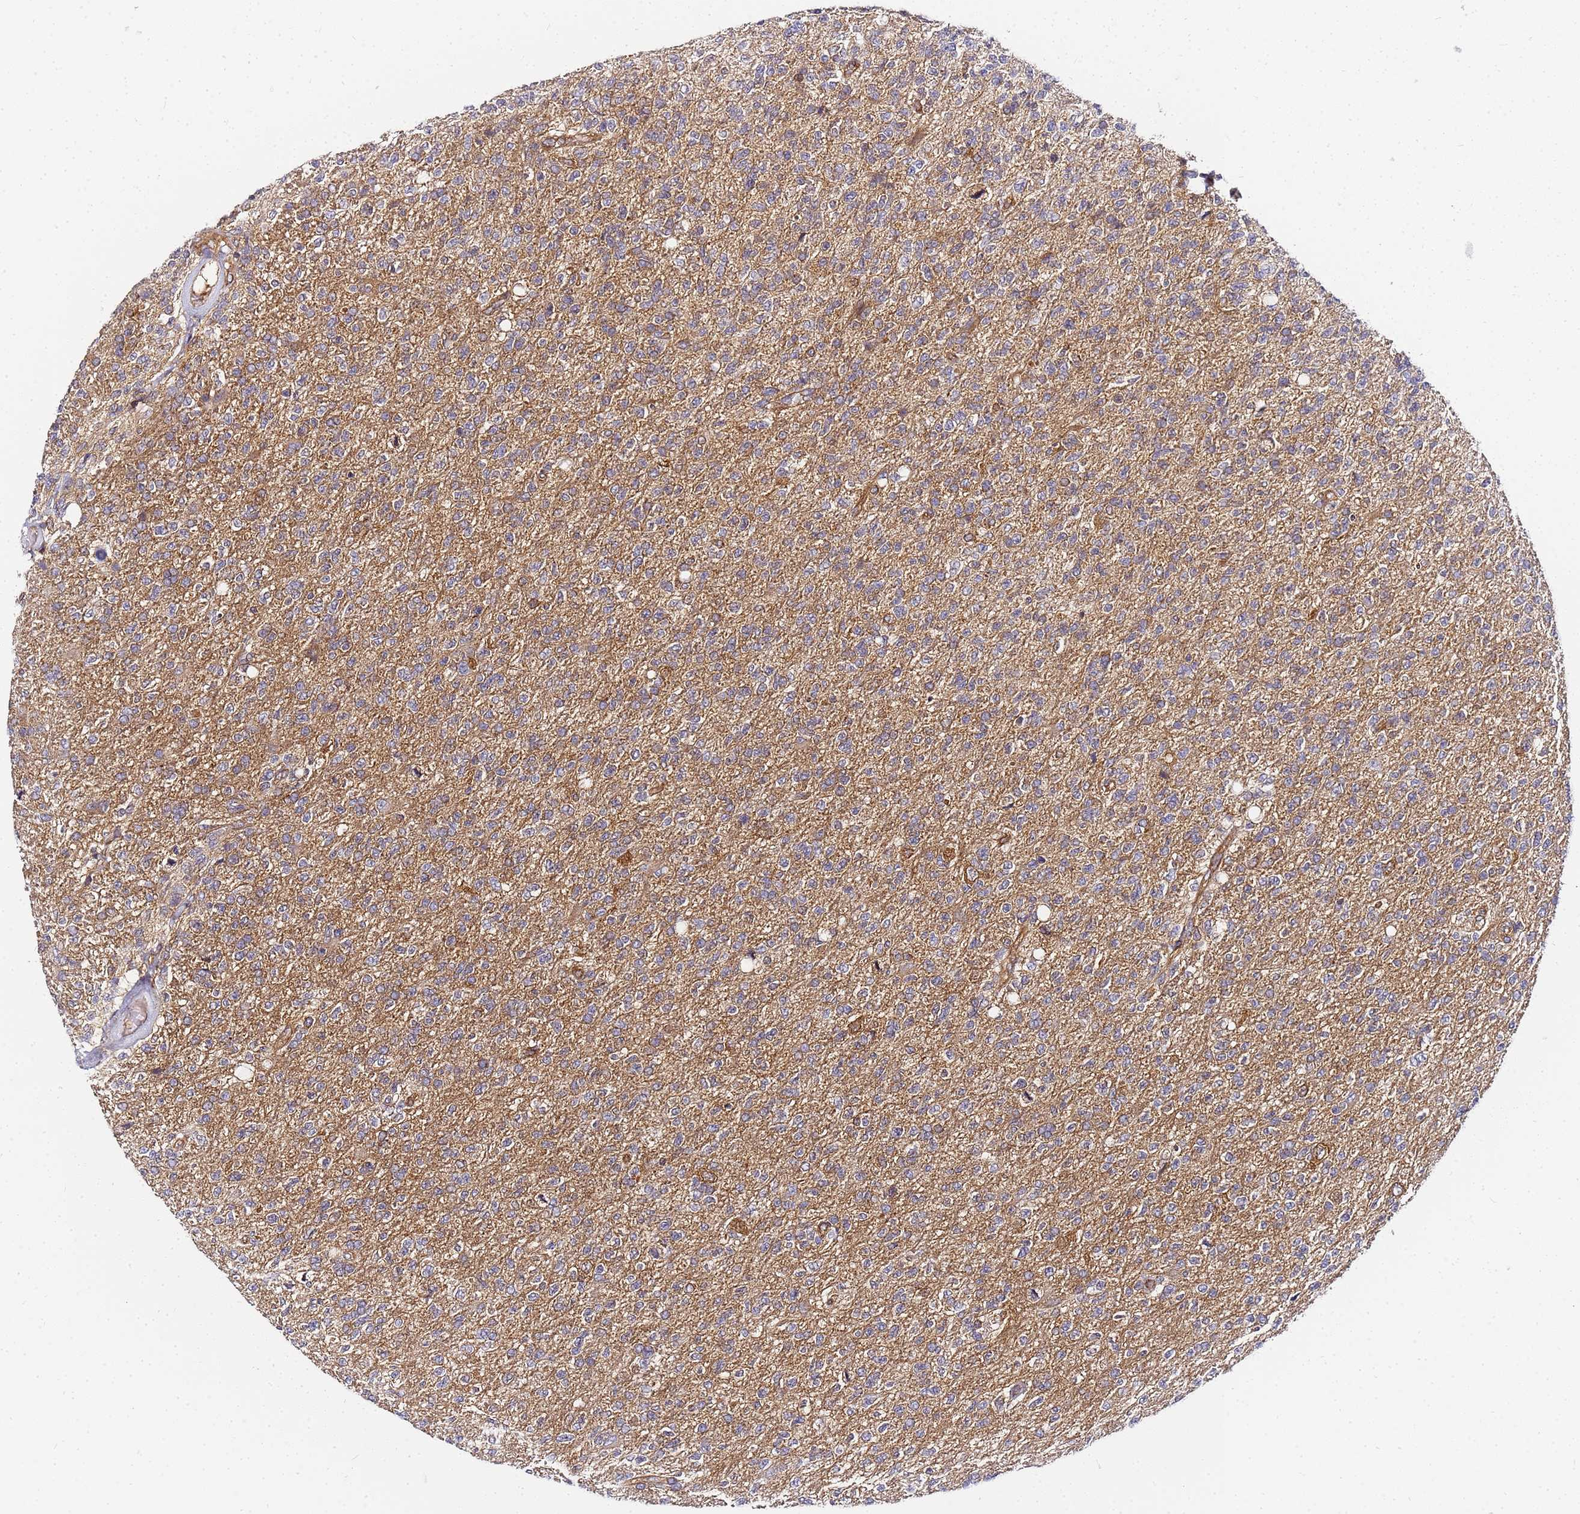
{"staining": {"intensity": "weak", "quantity": "<25%", "location": "cytoplasmic/membranous"}, "tissue": "glioma", "cell_type": "Tumor cells", "image_type": "cancer", "snomed": [{"axis": "morphology", "description": "Glioma, malignant, High grade"}, {"axis": "topography", "description": "Brain"}], "caption": "Immunohistochemistry photomicrograph of human malignant high-grade glioma stained for a protein (brown), which shows no staining in tumor cells.", "gene": "CHM", "patient": {"sex": "male", "age": 56}}